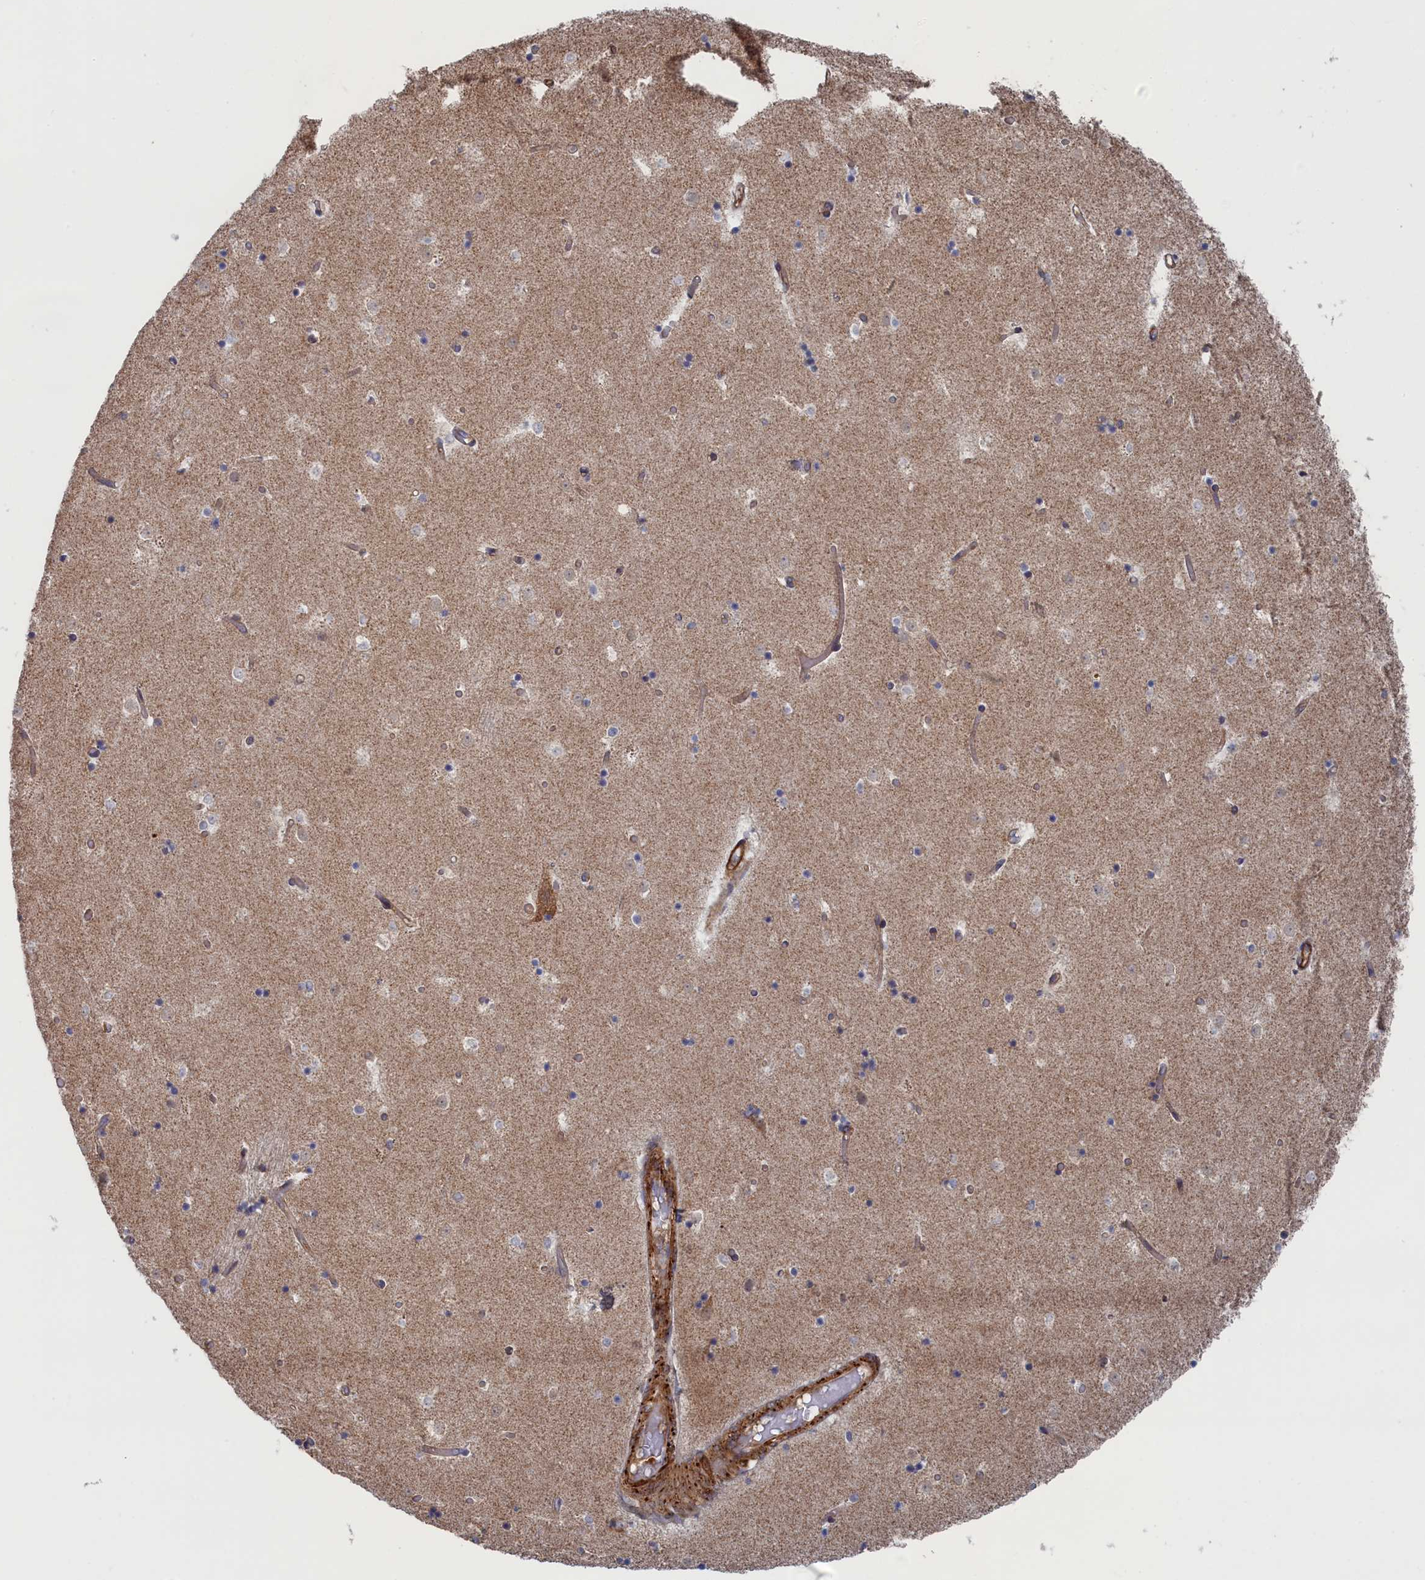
{"staining": {"intensity": "weak", "quantity": "<25%", "location": "cytoplasmic/membranous"}, "tissue": "caudate", "cell_type": "Glial cells", "image_type": "normal", "snomed": [{"axis": "morphology", "description": "Normal tissue, NOS"}, {"axis": "topography", "description": "Lateral ventricle wall"}], "caption": "An immunohistochemistry (IHC) photomicrograph of benign caudate is shown. There is no staining in glial cells of caudate. (DAB immunohistochemistry (IHC), high magnification).", "gene": "FILIP1L", "patient": {"sex": "female", "age": 52}}